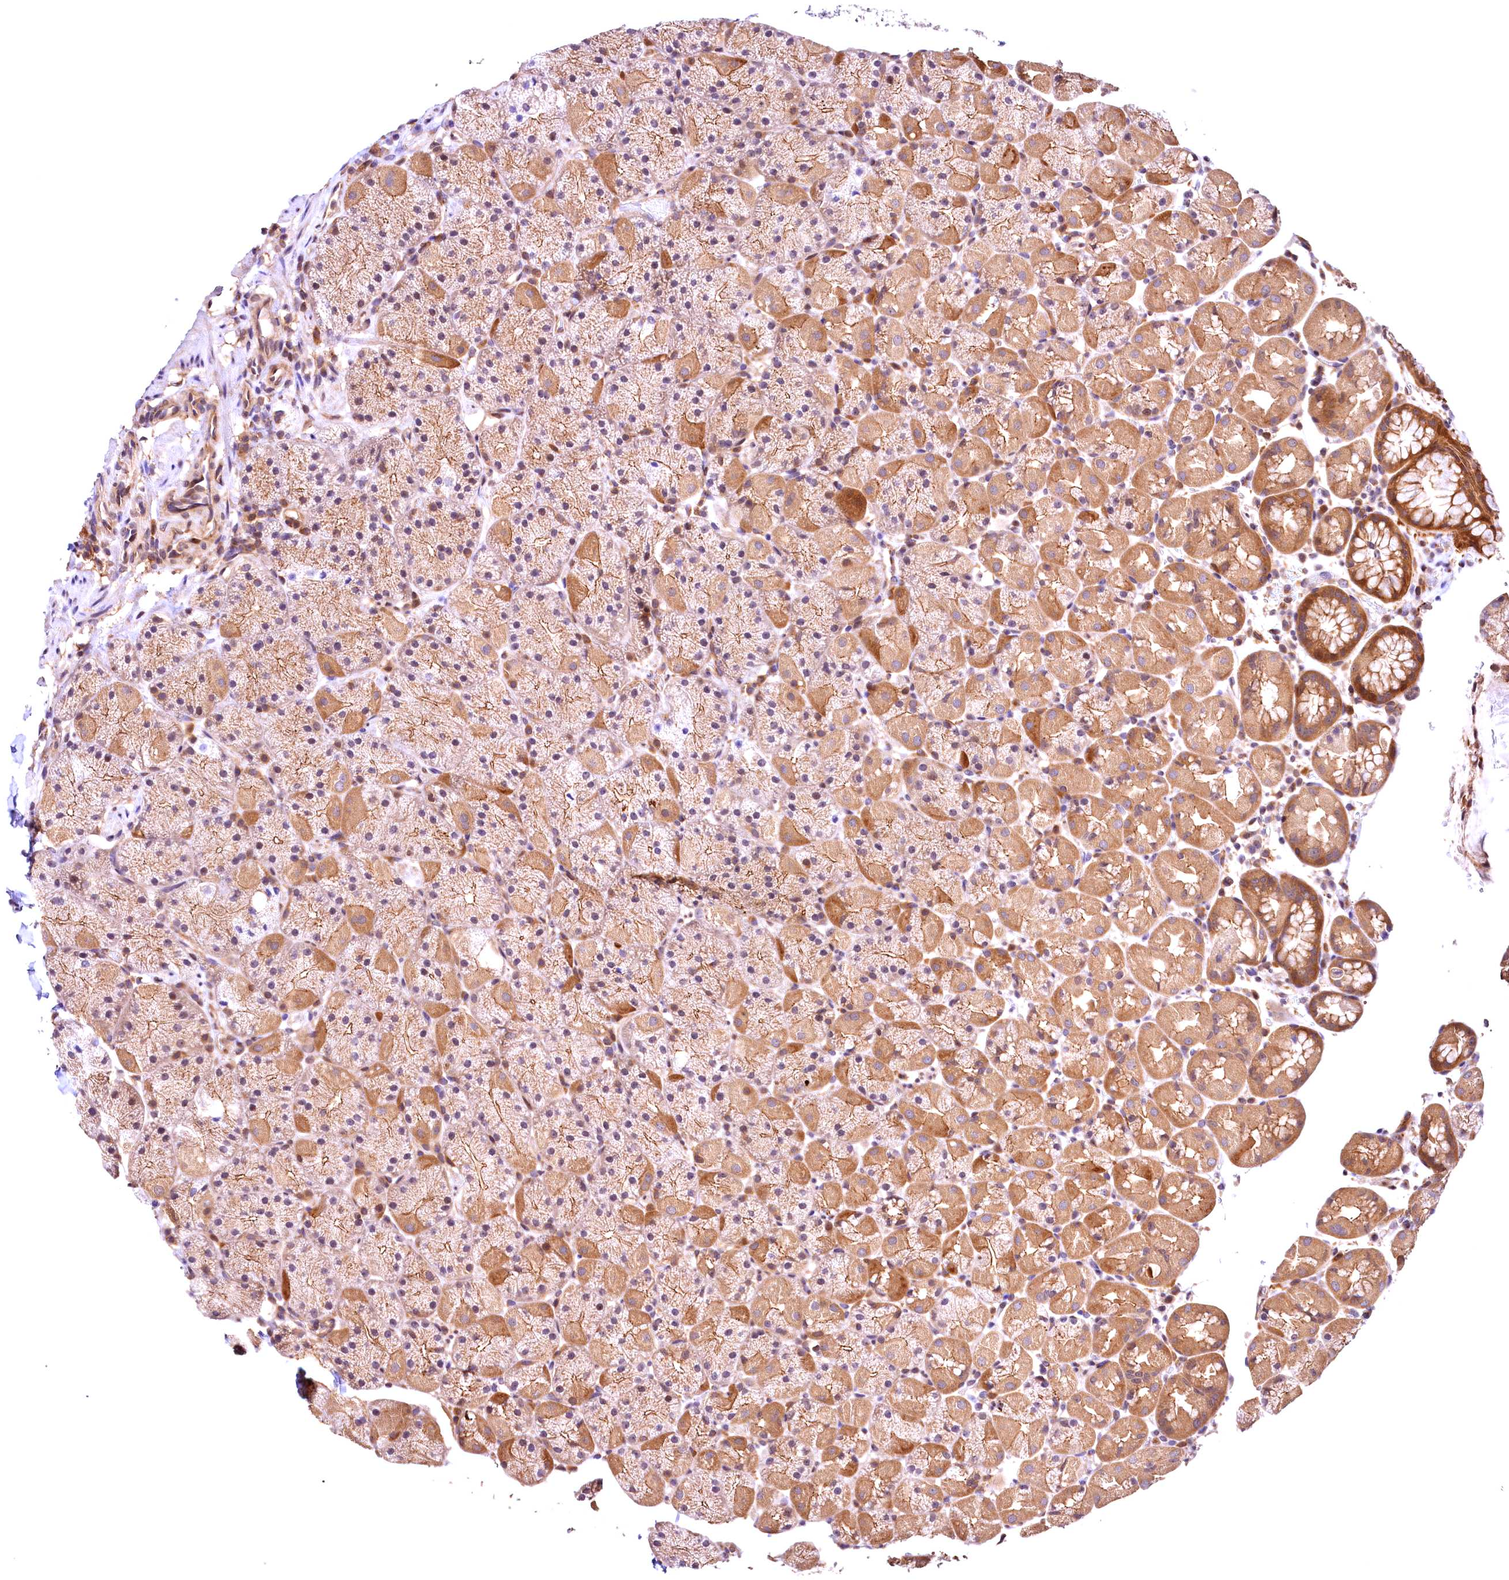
{"staining": {"intensity": "moderate", "quantity": ">75%", "location": "cytoplasmic/membranous"}, "tissue": "stomach", "cell_type": "Glandular cells", "image_type": "normal", "snomed": [{"axis": "morphology", "description": "Normal tissue, NOS"}, {"axis": "topography", "description": "Stomach, upper"}, {"axis": "topography", "description": "Stomach, lower"}], "caption": "Protein staining of normal stomach displays moderate cytoplasmic/membranous staining in about >75% of glandular cells. Ihc stains the protein of interest in brown and the nuclei are stained blue.", "gene": "CHORDC1", "patient": {"sex": "male", "age": 67}}